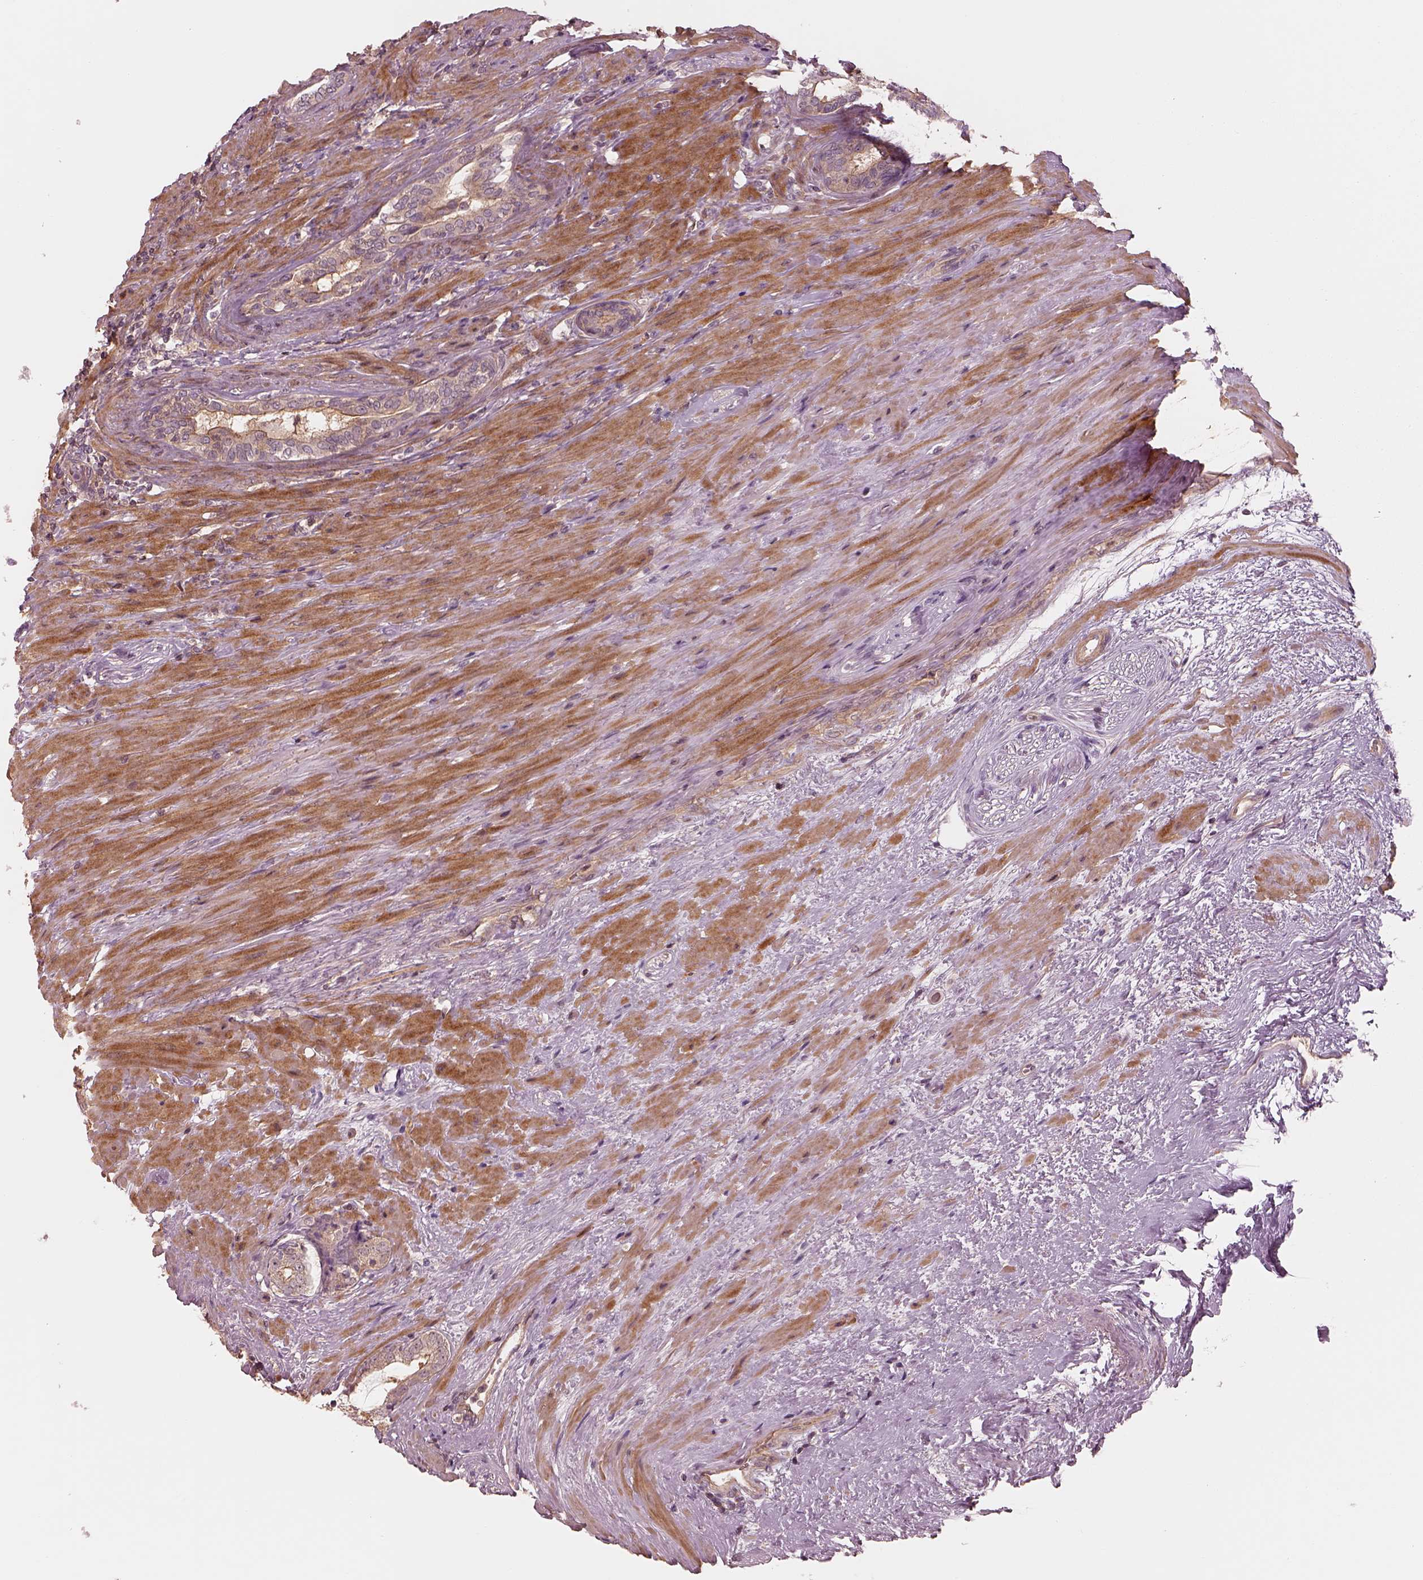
{"staining": {"intensity": "moderate", "quantity": "25%-75%", "location": "cytoplasmic/membranous"}, "tissue": "prostate cancer", "cell_type": "Tumor cells", "image_type": "cancer", "snomed": [{"axis": "morphology", "description": "Adenocarcinoma, Low grade"}, {"axis": "topography", "description": "Prostate and seminal vesicle, NOS"}], "caption": "Human low-grade adenocarcinoma (prostate) stained with a brown dye displays moderate cytoplasmic/membranous positive positivity in approximately 25%-75% of tumor cells.", "gene": "FAM107B", "patient": {"sex": "male", "age": 61}}